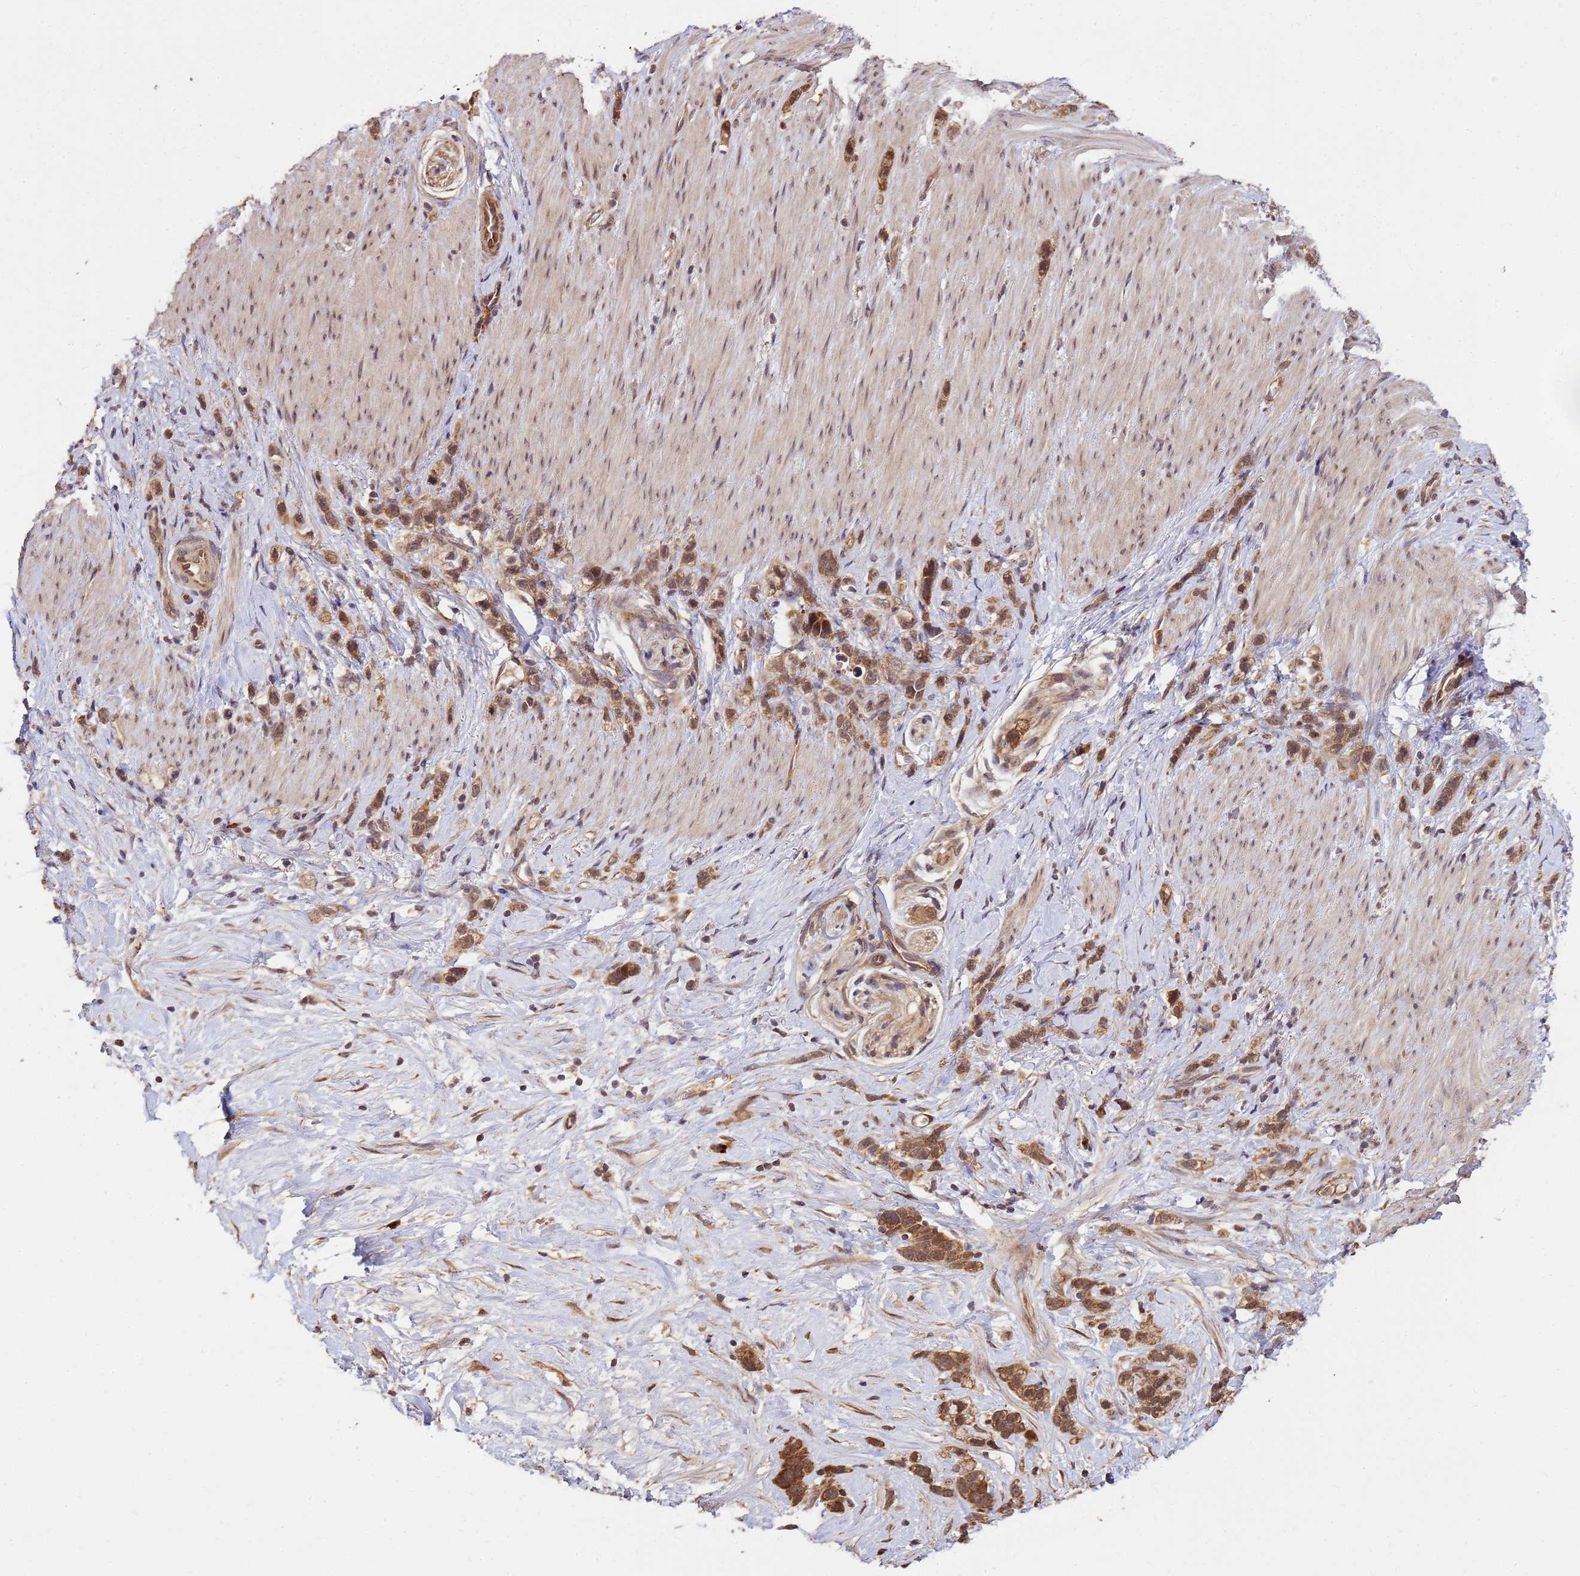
{"staining": {"intensity": "moderate", "quantity": ">75%", "location": "cytoplasmic/membranous,nuclear"}, "tissue": "stomach cancer", "cell_type": "Tumor cells", "image_type": "cancer", "snomed": [{"axis": "morphology", "description": "Adenocarcinoma, NOS"}, {"axis": "topography", "description": "Stomach"}], "caption": "The immunohistochemical stain highlights moderate cytoplasmic/membranous and nuclear positivity in tumor cells of stomach cancer (adenocarcinoma) tissue.", "gene": "ZNF619", "patient": {"sex": "female", "age": 65}}